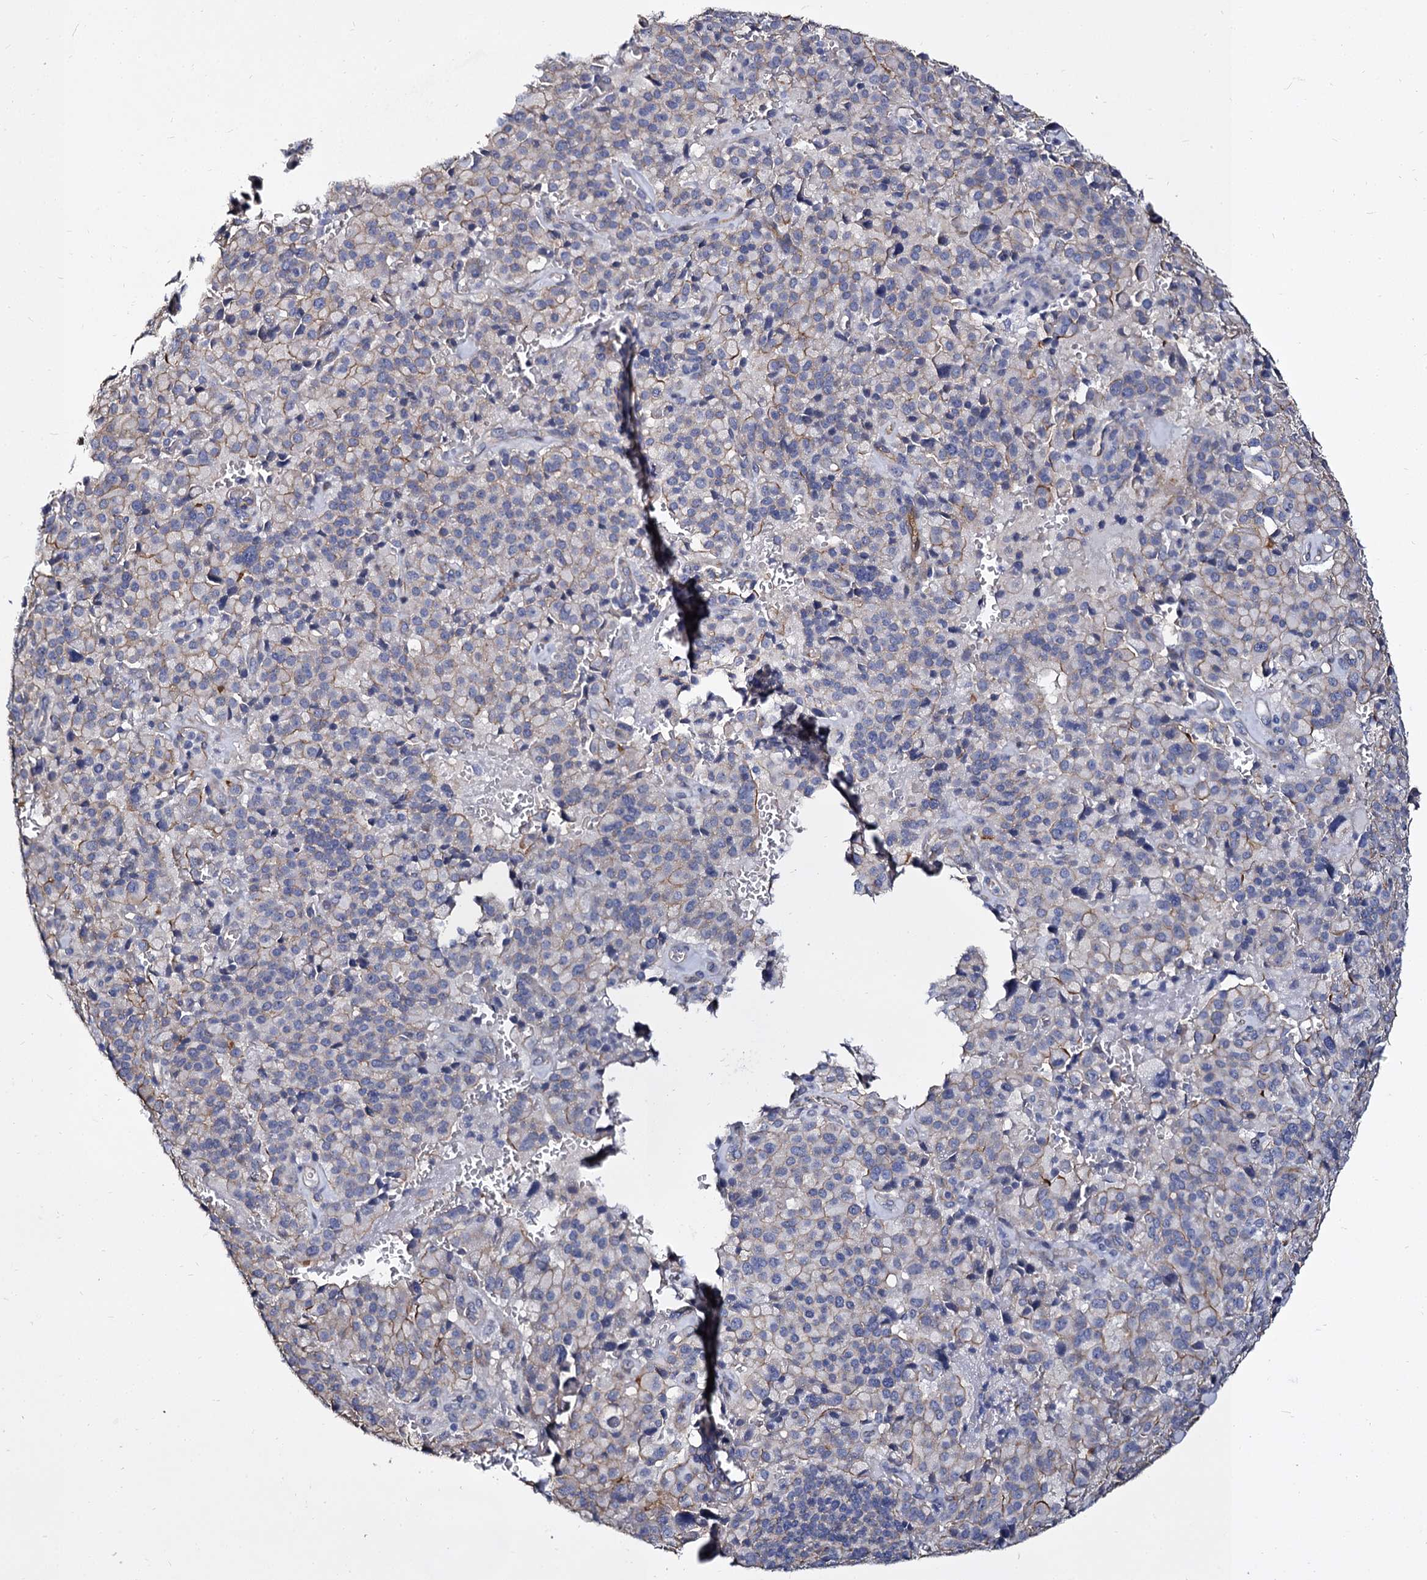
{"staining": {"intensity": "moderate", "quantity": "<25%", "location": "cytoplasmic/membranous"}, "tissue": "pancreatic cancer", "cell_type": "Tumor cells", "image_type": "cancer", "snomed": [{"axis": "morphology", "description": "Adenocarcinoma, NOS"}, {"axis": "topography", "description": "Pancreas"}], "caption": "Immunohistochemistry (IHC) of human pancreatic cancer (adenocarcinoma) demonstrates low levels of moderate cytoplasmic/membranous positivity in approximately <25% of tumor cells. The protein of interest is stained brown, and the nuclei are stained in blue (DAB IHC with brightfield microscopy, high magnification).", "gene": "CBFB", "patient": {"sex": "male", "age": 65}}